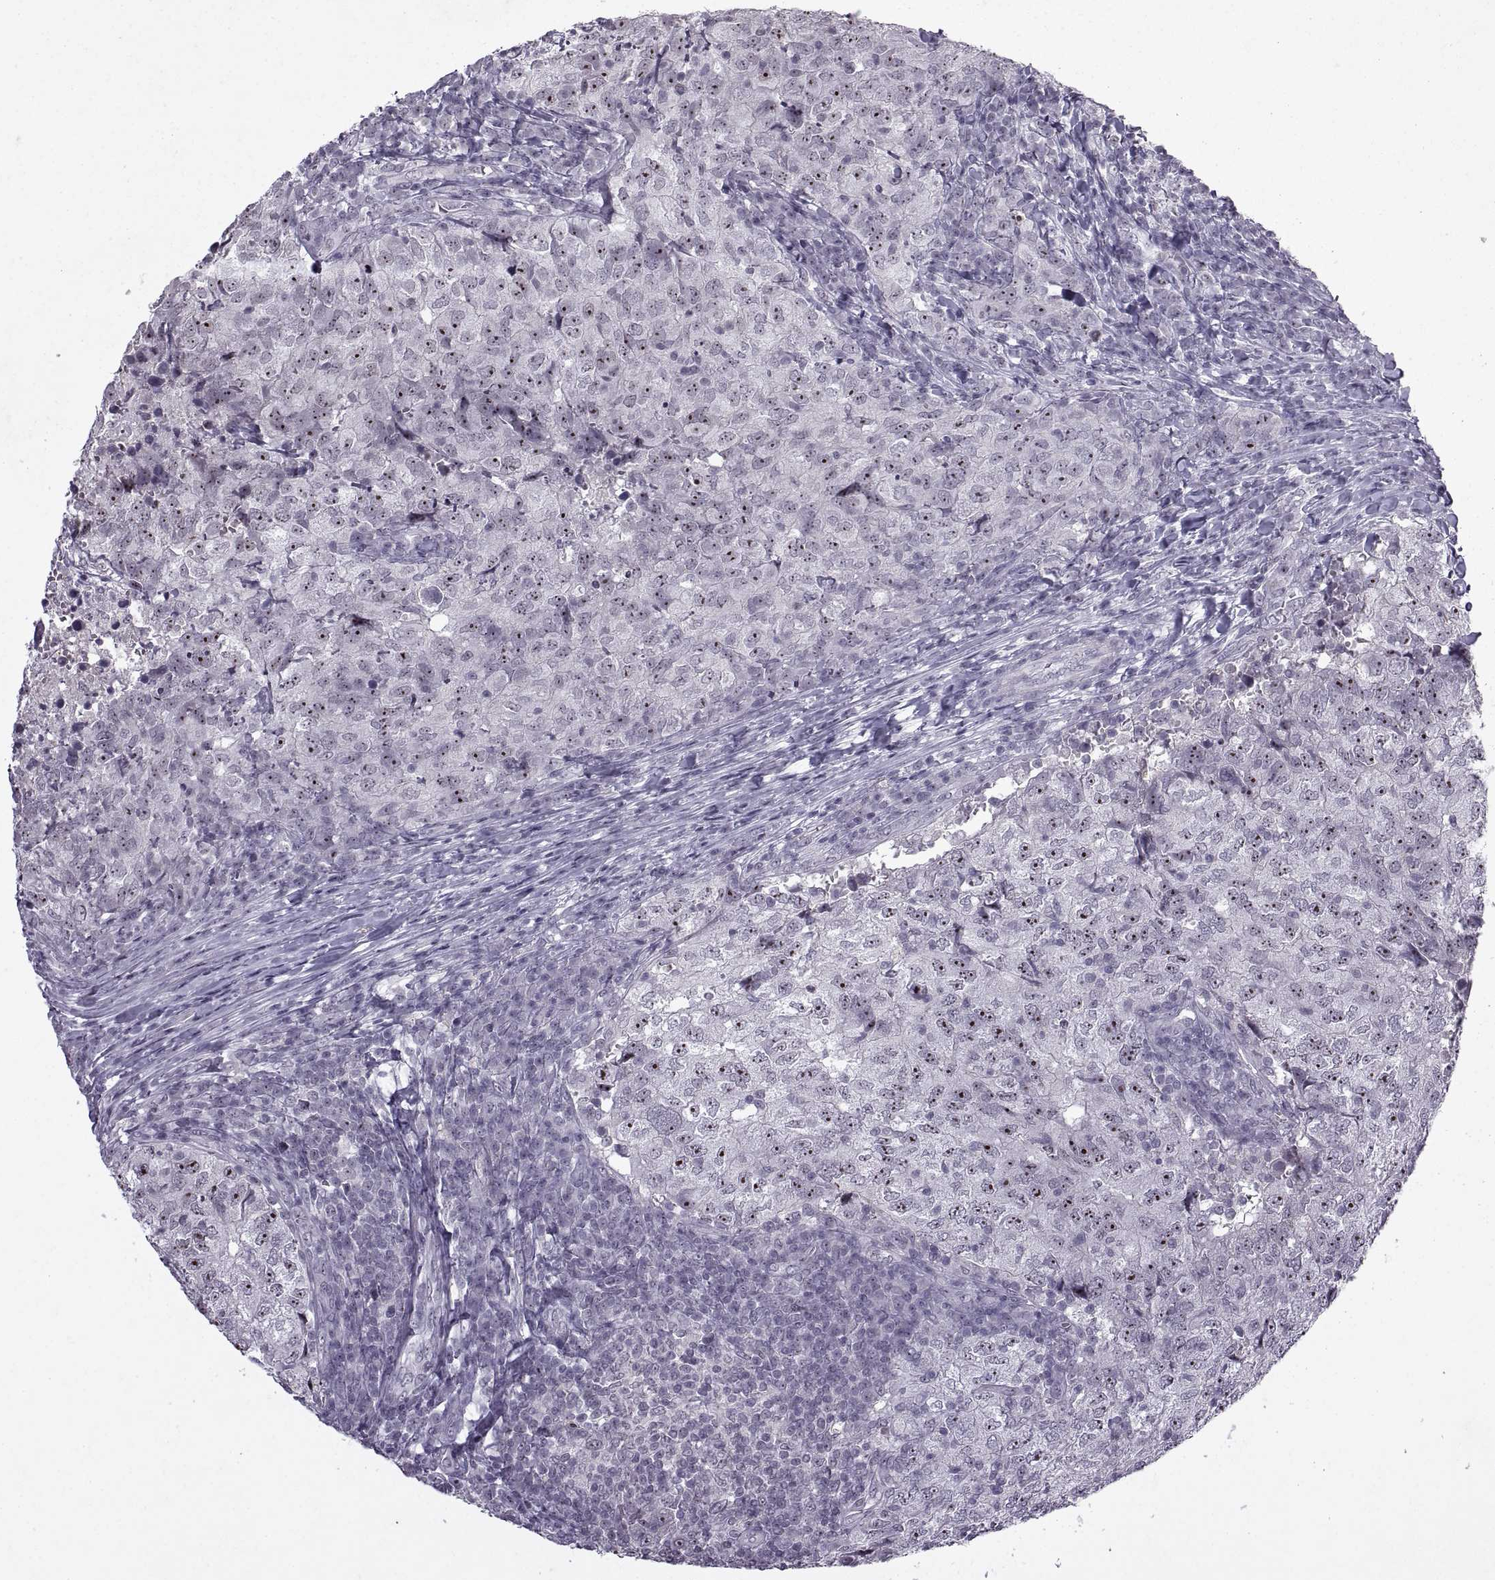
{"staining": {"intensity": "strong", "quantity": ">75%", "location": "nuclear"}, "tissue": "breast cancer", "cell_type": "Tumor cells", "image_type": "cancer", "snomed": [{"axis": "morphology", "description": "Duct carcinoma"}, {"axis": "topography", "description": "Breast"}], "caption": "Protein staining of breast invasive ductal carcinoma tissue exhibits strong nuclear positivity in about >75% of tumor cells.", "gene": "SINHCAF", "patient": {"sex": "female", "age": 30}}